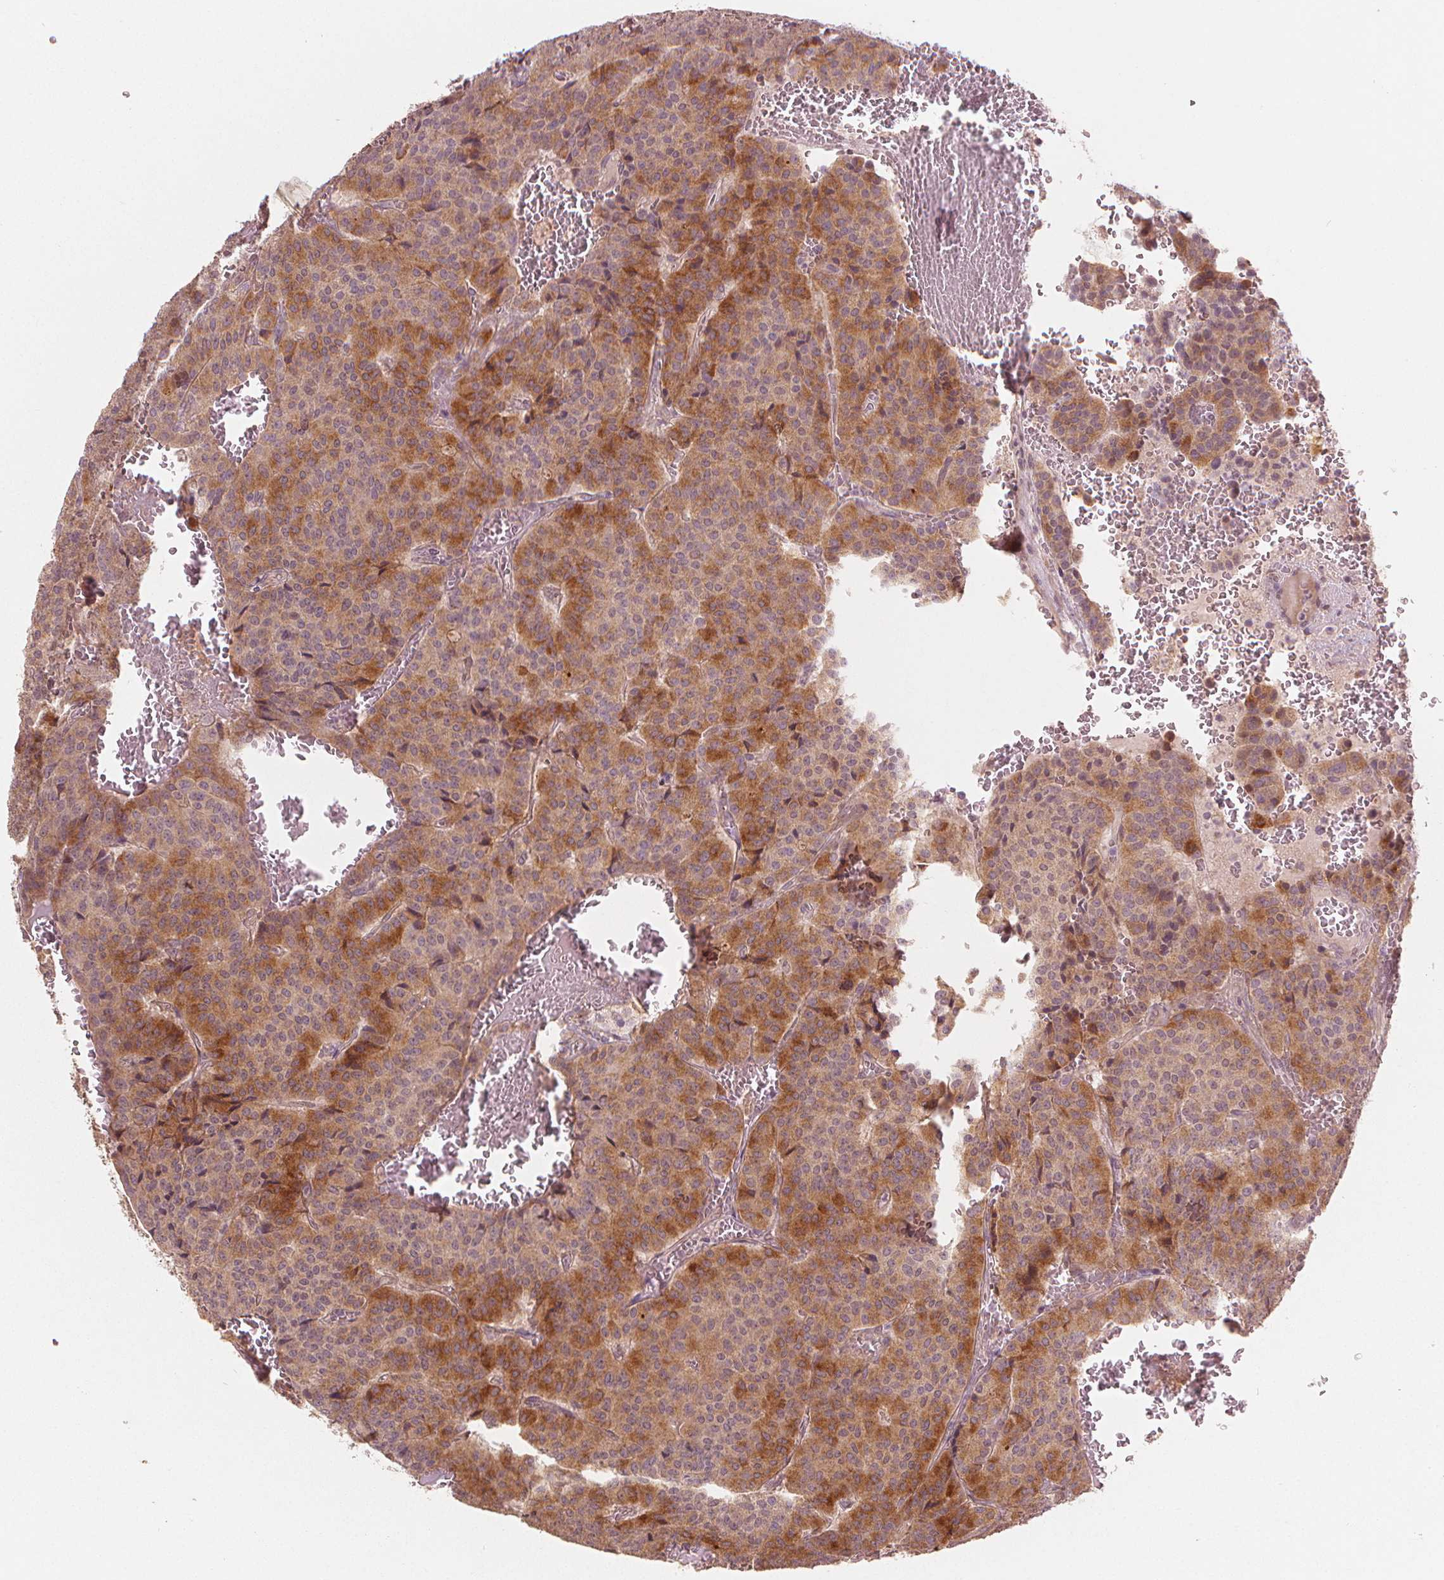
{"staining": {"intensity": "moderate", "quantity": "25%-75%", "location": "cytoplasmic/membranous"}, "tissue": "carcinoid", "cell_type": "Tumor cells", "image_type": "cancer", "snomed": [{"axis": "morphology", "description": "Carcinoid, malignant, NOS"}, {"axis": "topography", "description": "Lung"}], "caption": "Carcinoid tissue exhibits moderate cytoplasmic/membranous positivity in approximately 25%-75% of tumor cells The protein of interest is stained brown, and the nuclei are stained in blue (DAB (3,3'-diaminobenzidine) IHC with brightfield microscopy, high magnification).", "gene": "CLBA1", "patient": {"sex": "male", "age": 70}}